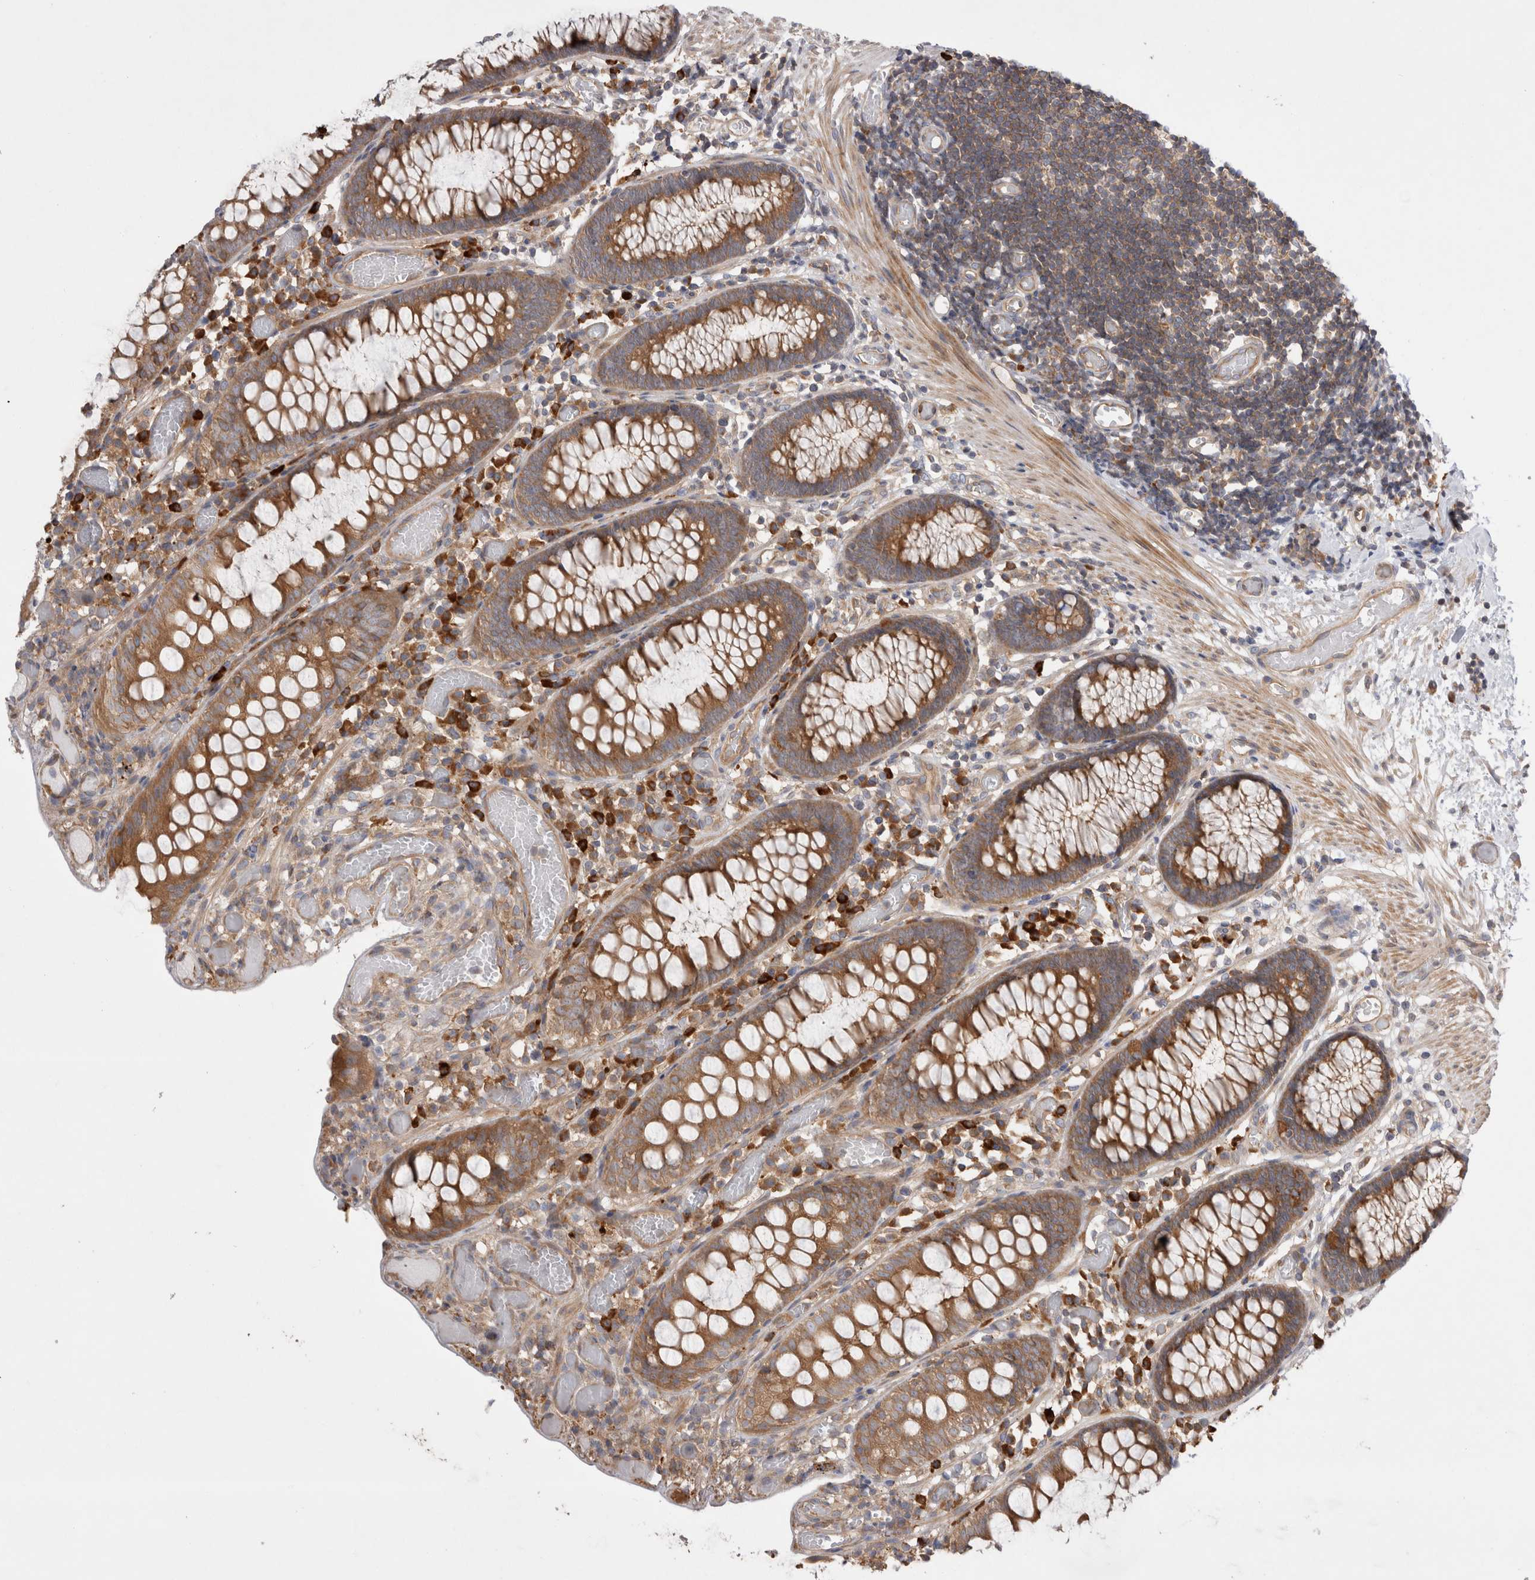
{"staining": {"intensity": "moderate", "quantity": ">75%", "location": "cytoplasmic/membranous"}, "tissue": "colon", "cell_type": "Endothelial cells", "image_type": "normal", "snomed": [{"axis": "morphology", "description": "Normal tissue, NOS"}, {"axis": "topography", "description": "Colon"}], "caption": "Immunohistochemistry (IHC) image of benign human colon stained for a protein (brown), which displays medium levels of moderate cytoplasmic/membranous expression in about >75% of endothelial cells.", "gene": "PDCD10", "patient": {"sex": "male", "age": 14}}